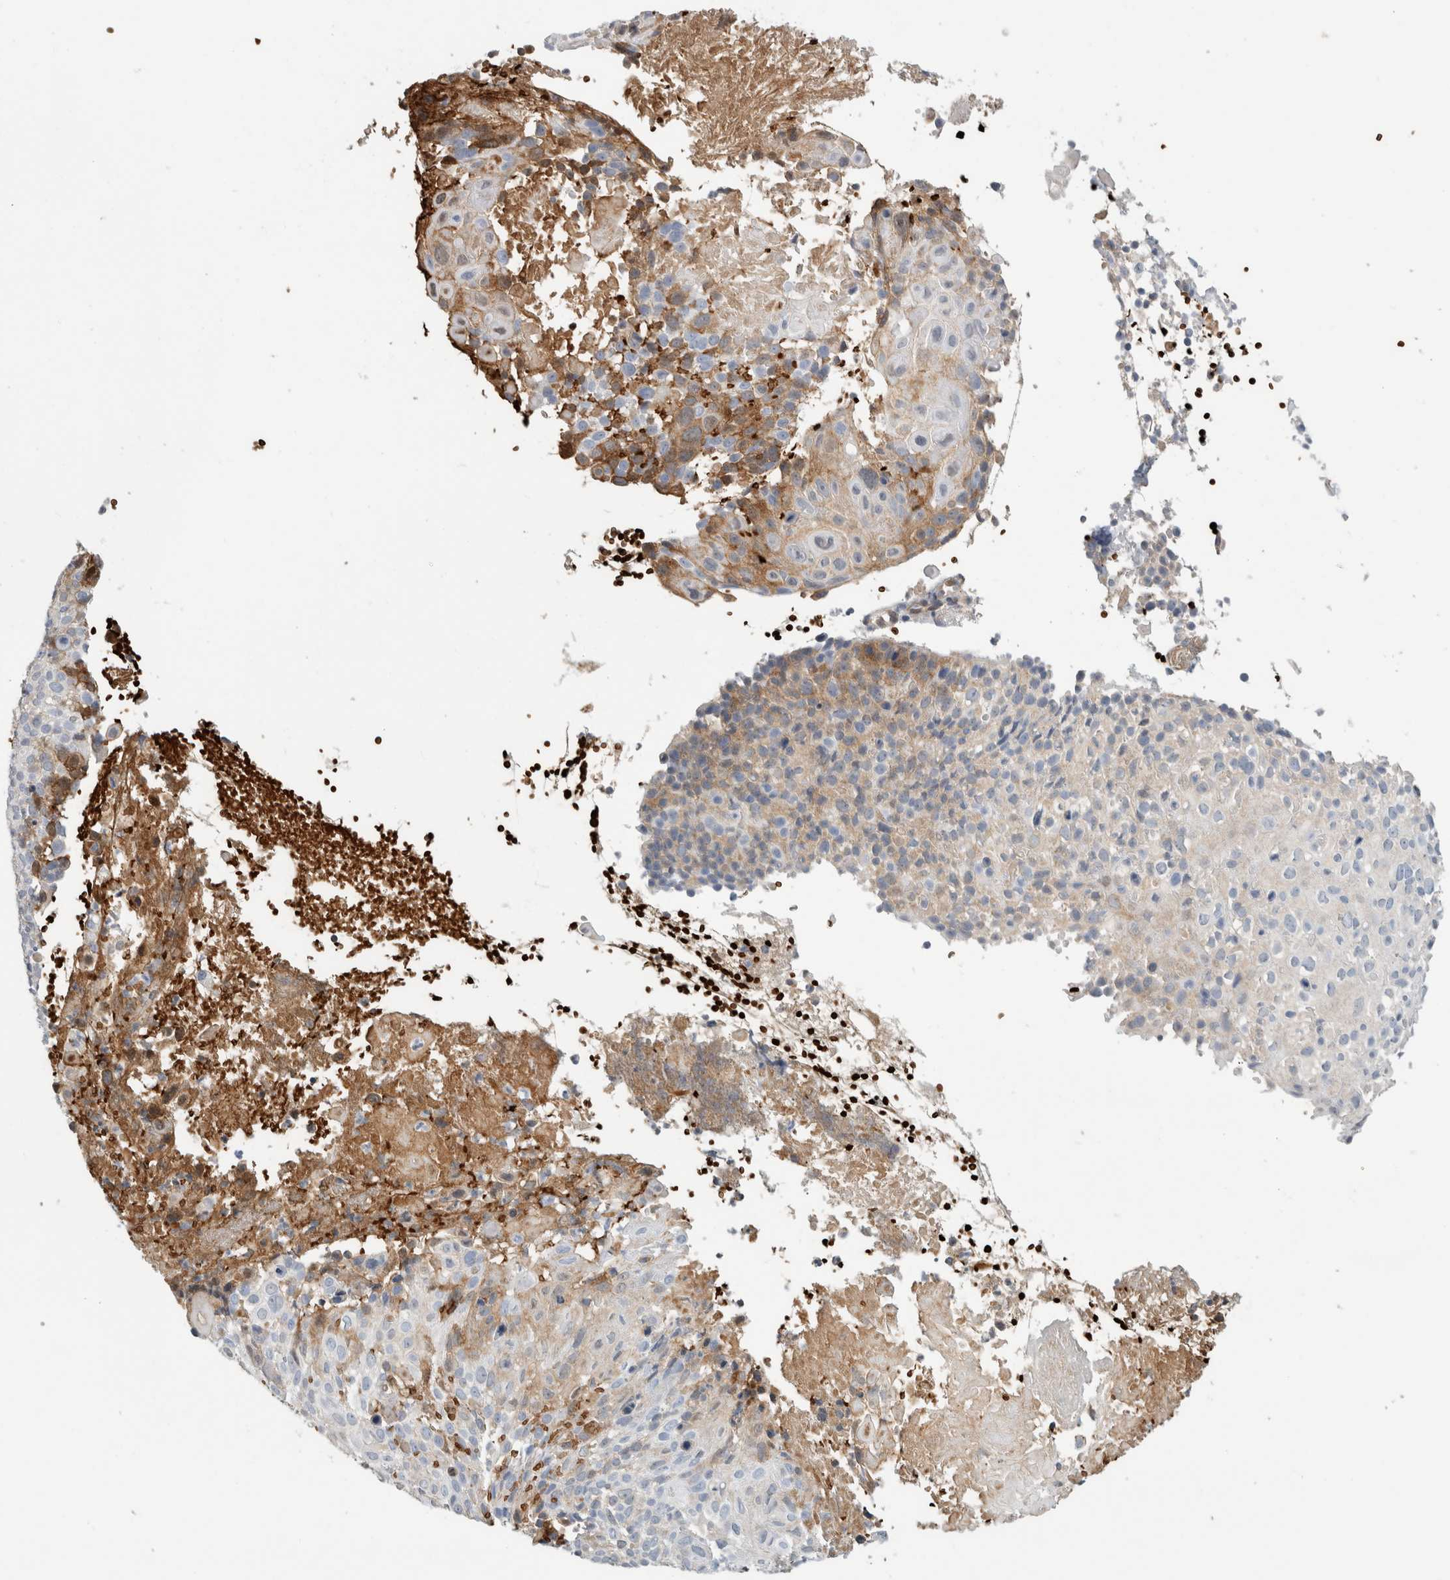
{"staining": {"intensity": "weak", "quantity": "<25%", "location": "cytoplasmic/membranous"}, "tissue": "cervical cancer", "cell_type": "Tumor cells", "image_type": "cancer", "snomed": [{"axis": "morphology", "description": "Squamous cell carcinoma, NOS"}, {"axis": "topography", "description": "Cervix"}], "caption": "Human cervical squamous cell carcinoma stained for a protein using immunohistochemistry (IHC) demonstrates no positivity in tumor cells.", "gene": "CA1", "patient": {"sex": "female", "age": 74}}